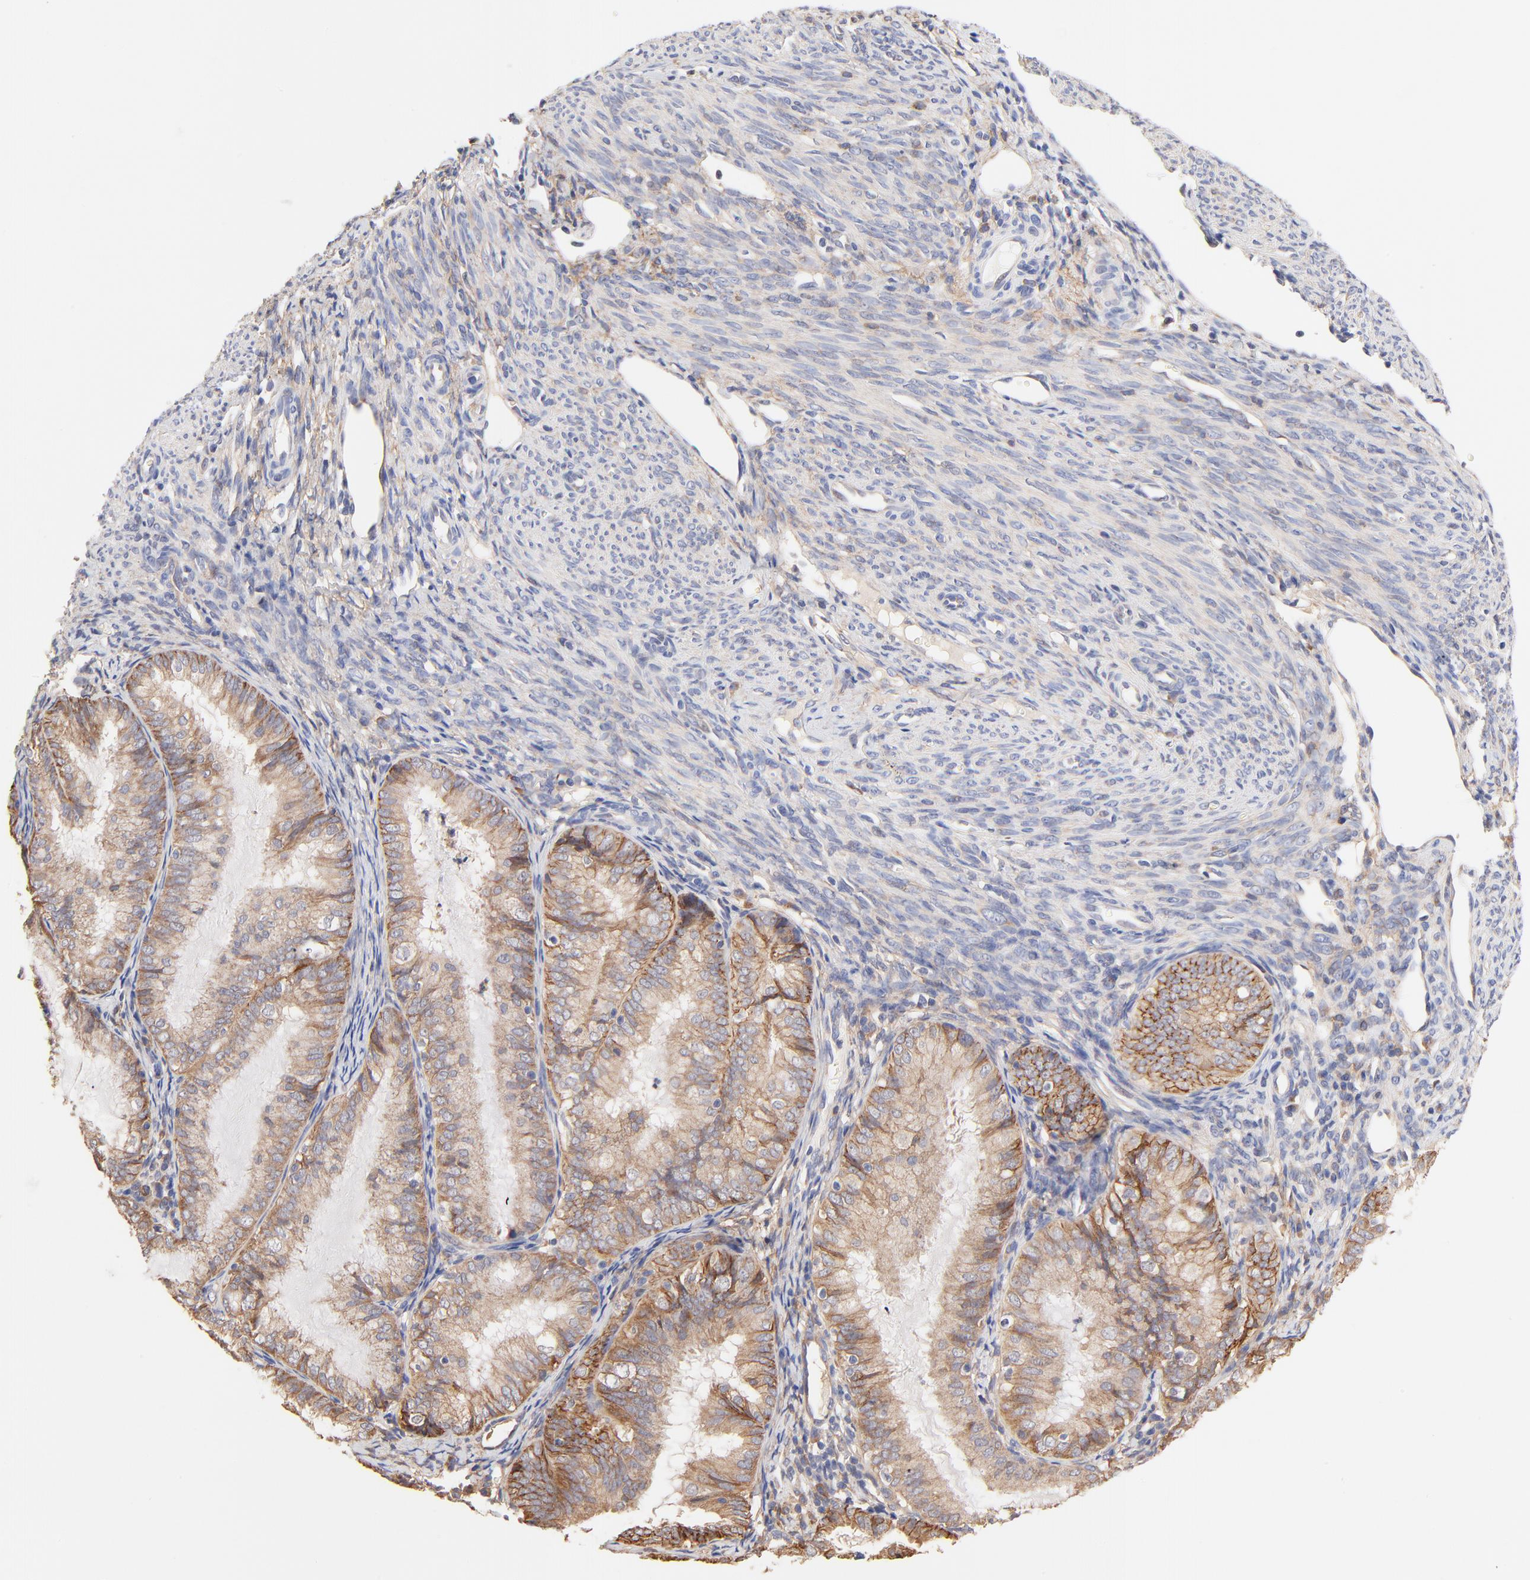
{"staining": {"intensity": "moderate", "quantity": ">75%", "location": "cytoplasmic/membranous"}, "tissue": "endometrial cancer", "cell_type": "Tumor cells", "image_type": "cancer", "snomed": [{"axis": "morphology", "description": "Adenocarcinoma, NOS"}, {"axis": "topography", "description": "Endometrium"}], "caption": "The histopathology image reveals immunohistochemical staining of endometrial cancer. There is moderate cytoplasmic/membranous expression is appreciated in about >75% of tumor cells. The staining is performed using DAB (3,3'-diaminobenzidine) brown chromogen to label protein expression. The nuclei are counter-stained blue using hematoxylin.", "gene": "PTK7", "patient": {"sex": "female", "age": 66}}